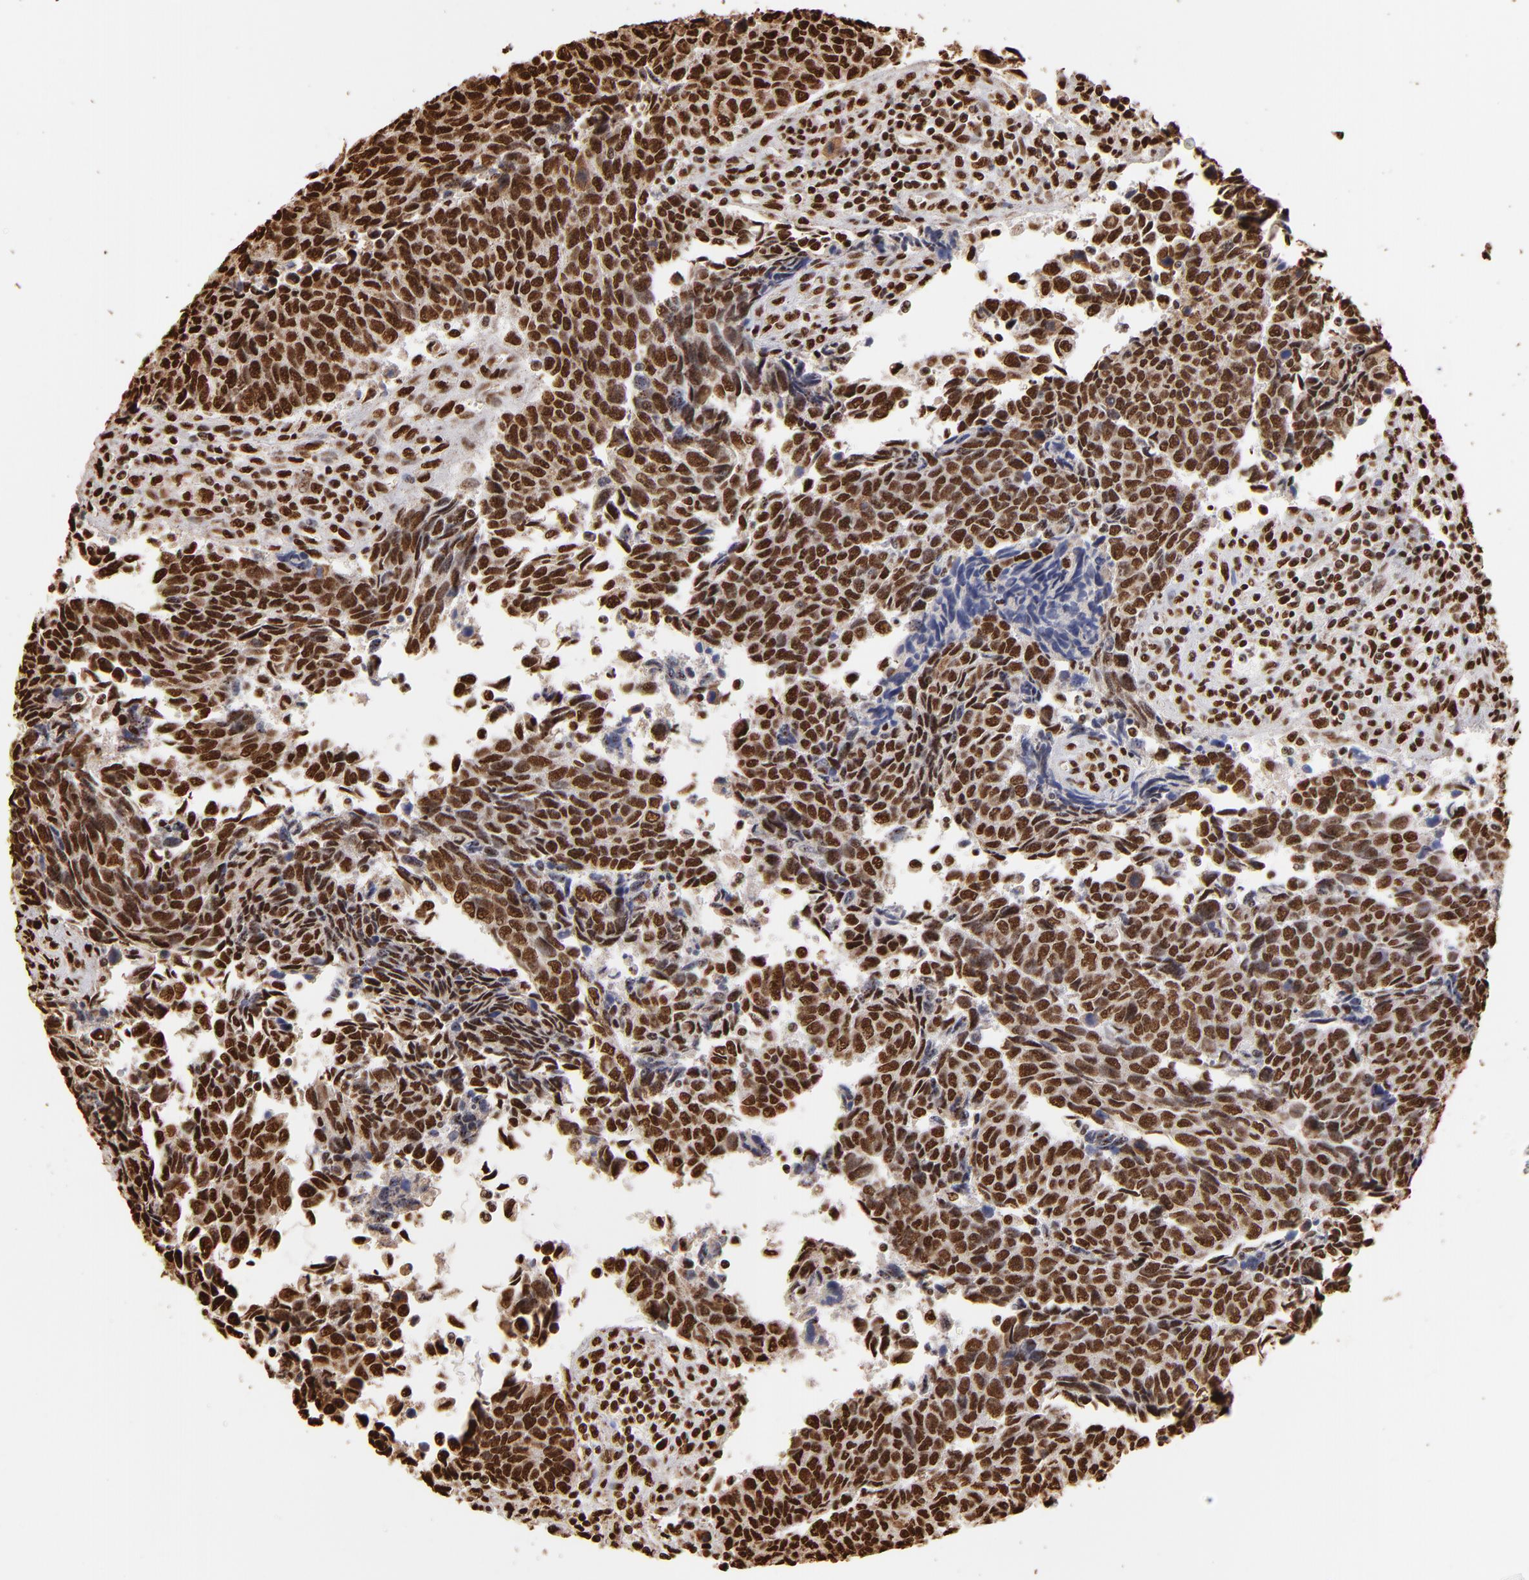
{"staining": {"intensity": "strong", "quantity": ">75%", "location": "nuclear"}, "tissue": "urothelial cancer", "cell_type": "Tumor cells", "image_type": "cancer", "snomed": [{"axis": "morphology", "description": "Urothelial carcinoma, High grade"}, {"axis": "topography", "description": "Urinary bladder"}], "caption": "This histopathology image displays immunohistochemistry (IHC) staining of urothelial carcinoma (high-grade), with high strong nuclear expression in approximately >75% of tumor cells.", "gene": "ILF3", "patient": {"sex": "male", "age": 86}}